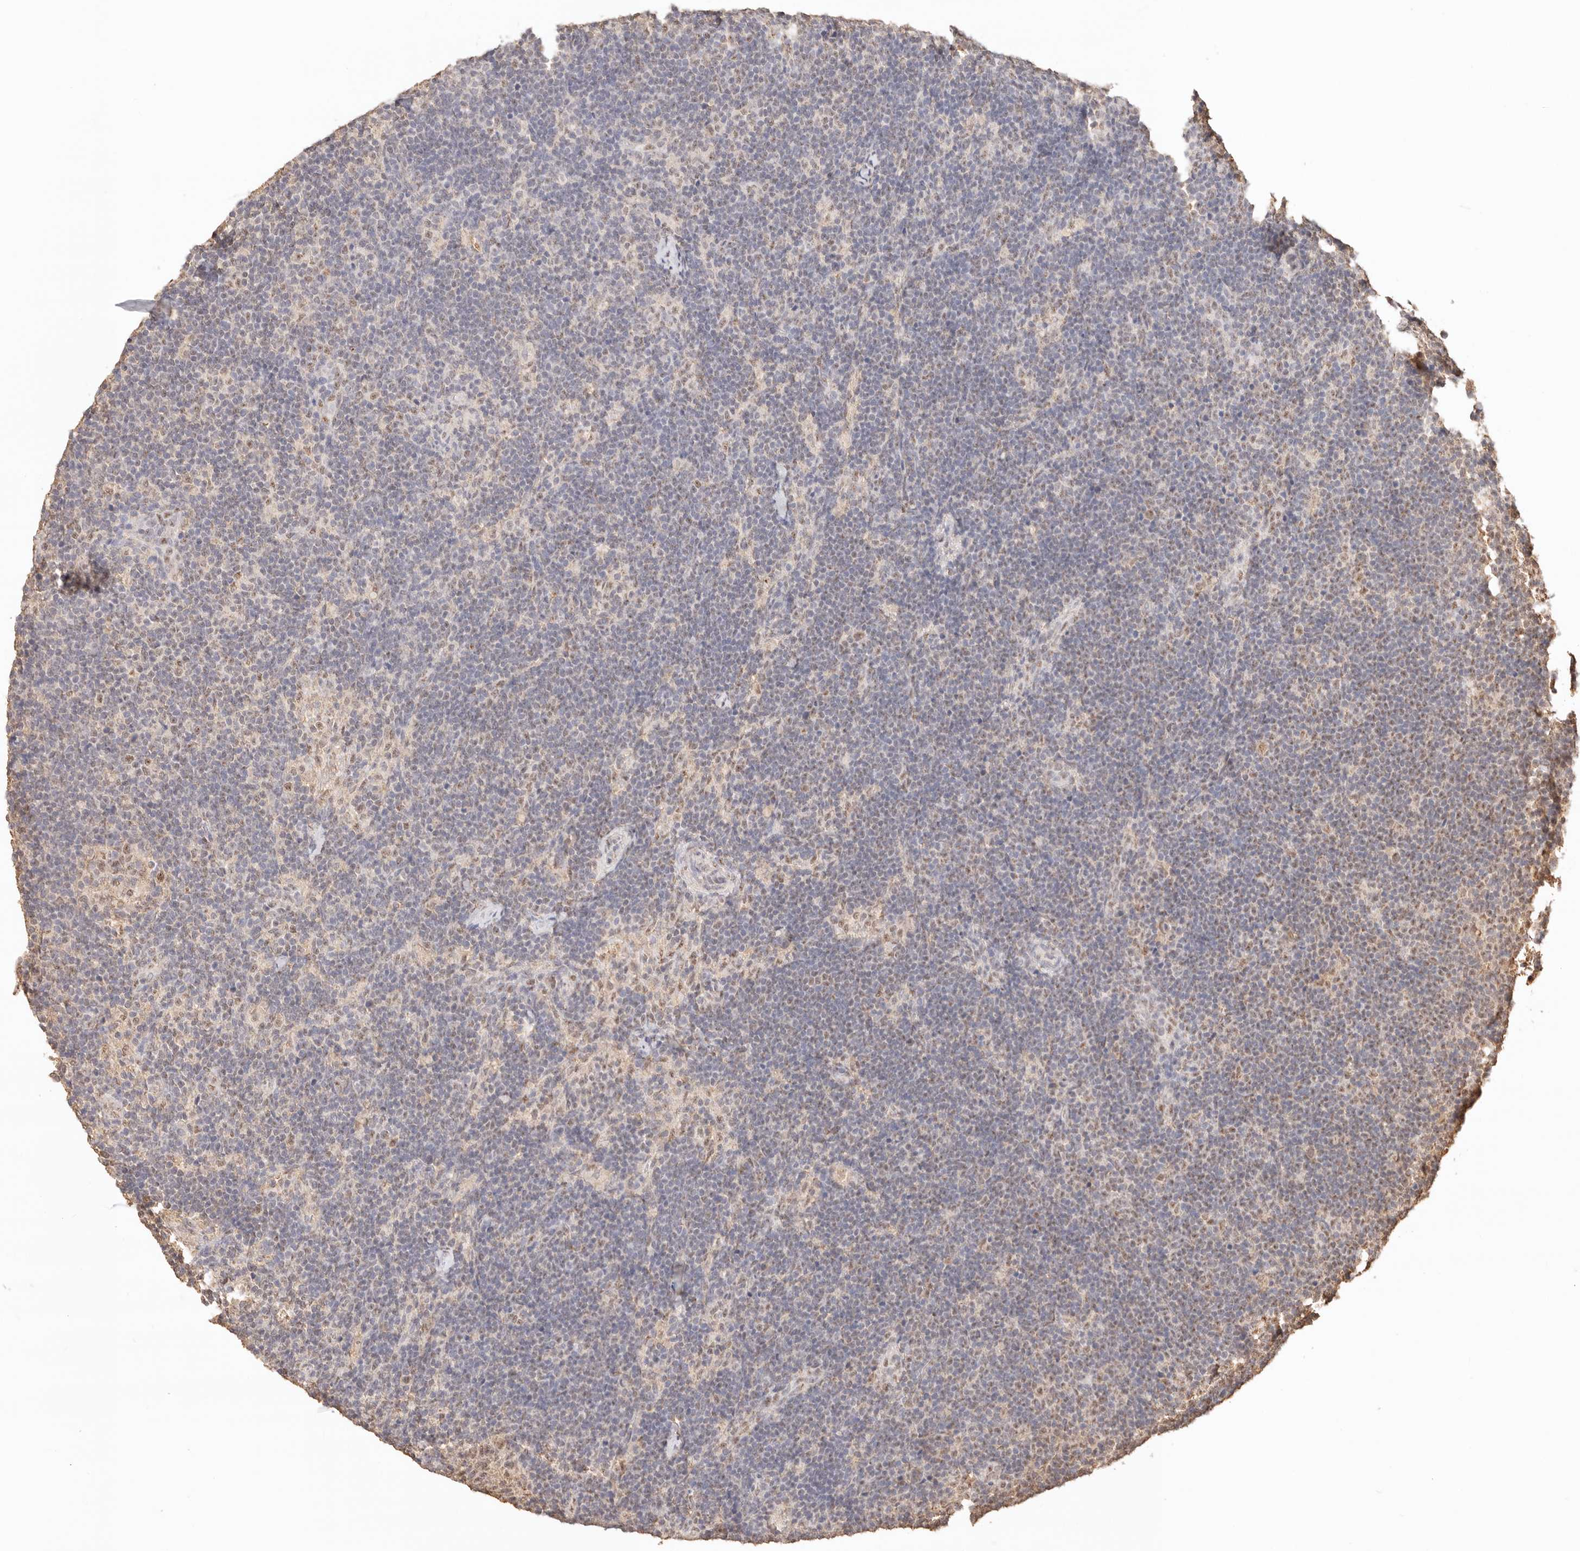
{"staining": {"intensity": "moderate", "quantity": "25%-75%", "location": "nuclear"}, "tissue": "lymph node", "cell_type": "Germinal center cells", "image_type": "normal", "snomed": [{"axis": "morphology", "description": "Normal tissue, NOS"}, {"axis": "topography", "description": "Lymph node"}], "caption": "Immunohistochemistry (IHC) (DAB) staining of benign lymph node demonstrates moderate nuclear protein staining in approximately 25%-75% of germinal center cells.", "gene": "IL1R2", "patient": {"sex": "female", "age": 22}}